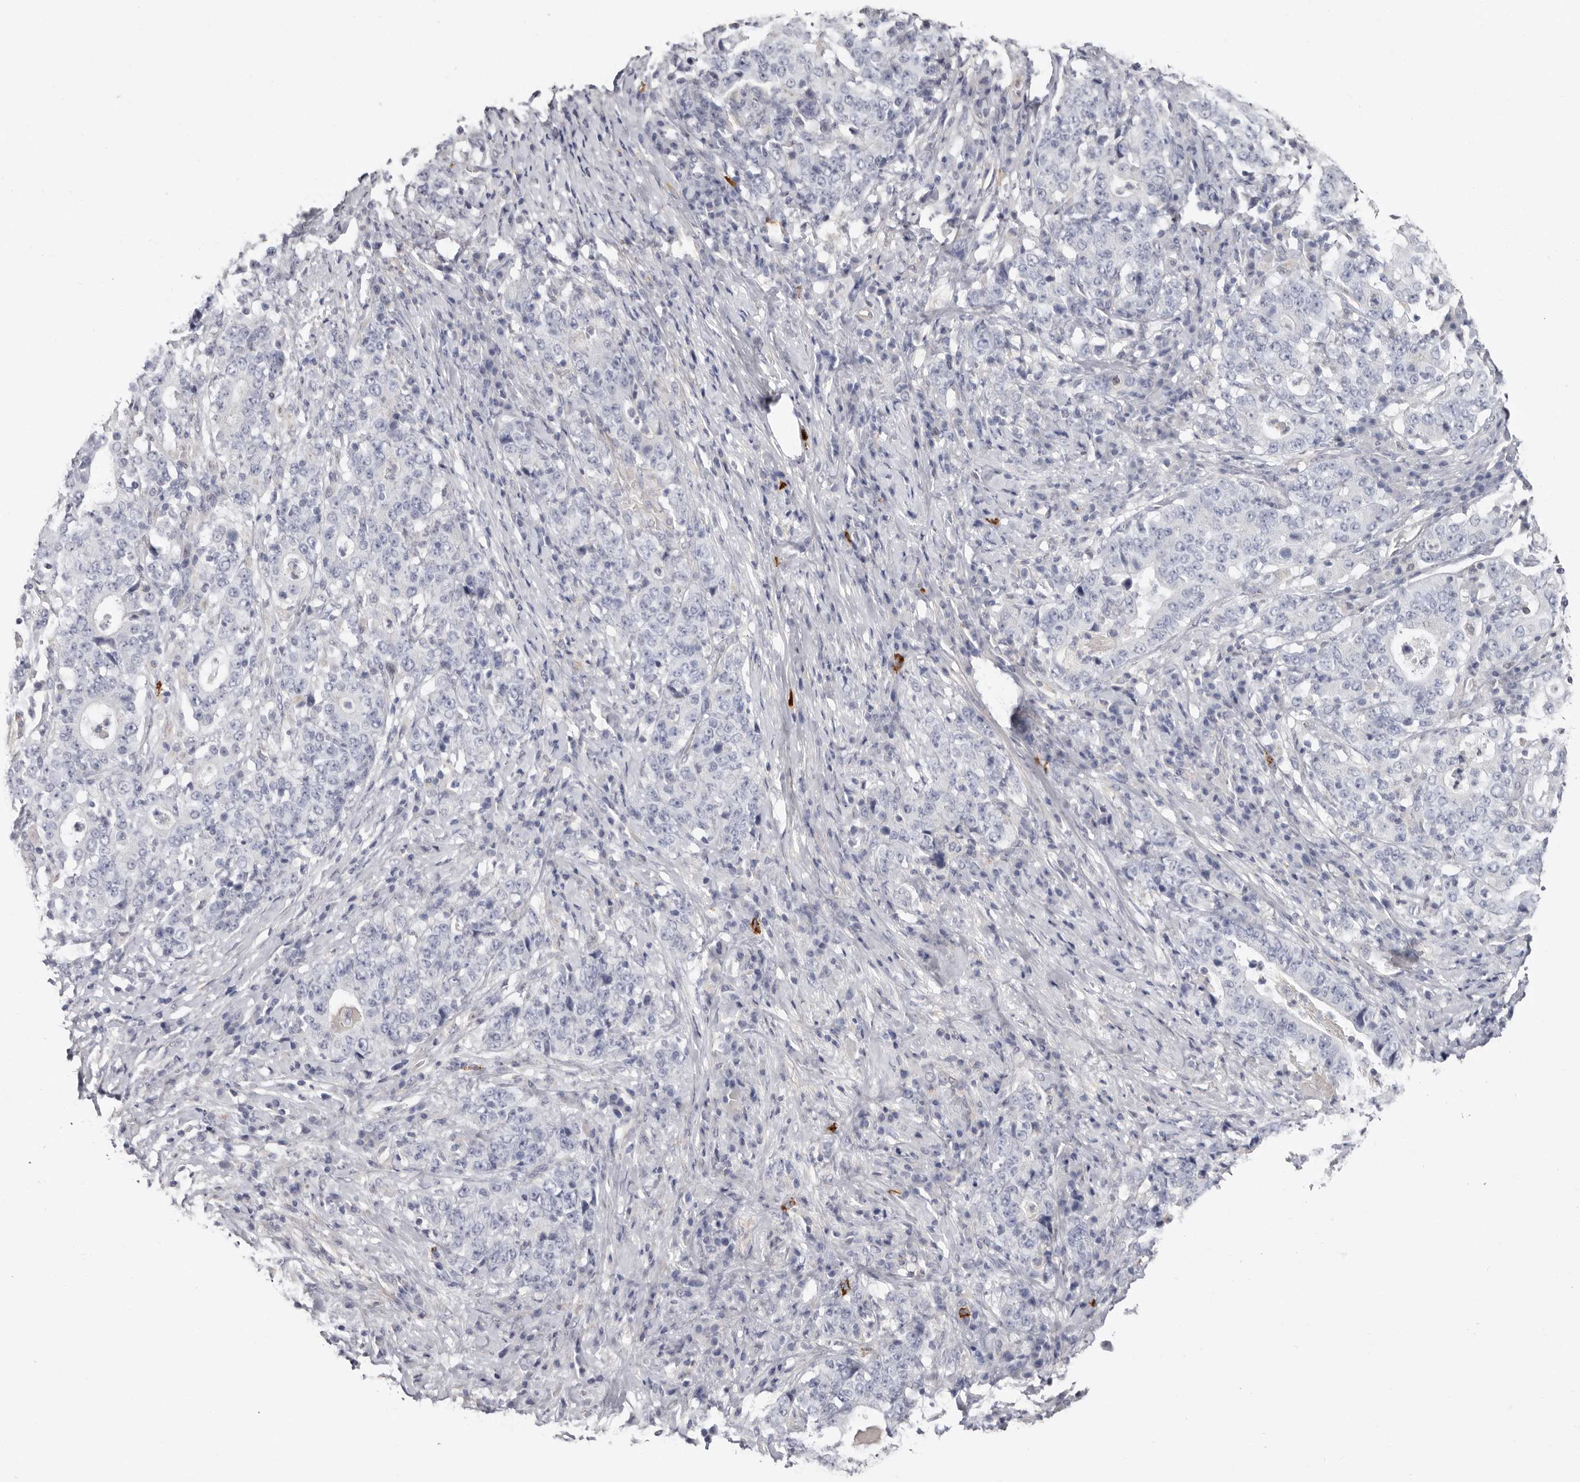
{"staining": {"intensity": "negative", "quantity": "none", "location": "none"}, "tissue": "stomach cancer", "cell_type": "Tumor cells", "image_type": "cancer", "snomed": [{"axis": "morphology", "description": "Normal tissue, NOS"}, {"axis": "morphology", "description": "Adenocarcinoma, NOS"}, {"axis": "topography", "description": "Stomach, upper"}, {"axis": "topography", "description": "Stomach"}], "caption": "DAB immunohistochemical staining of stomach adenocarcinoma demonstrates no significant staining in tumor cells.", "gene": "PKDCC", "patient": {"sex": "male", "age": 59}}